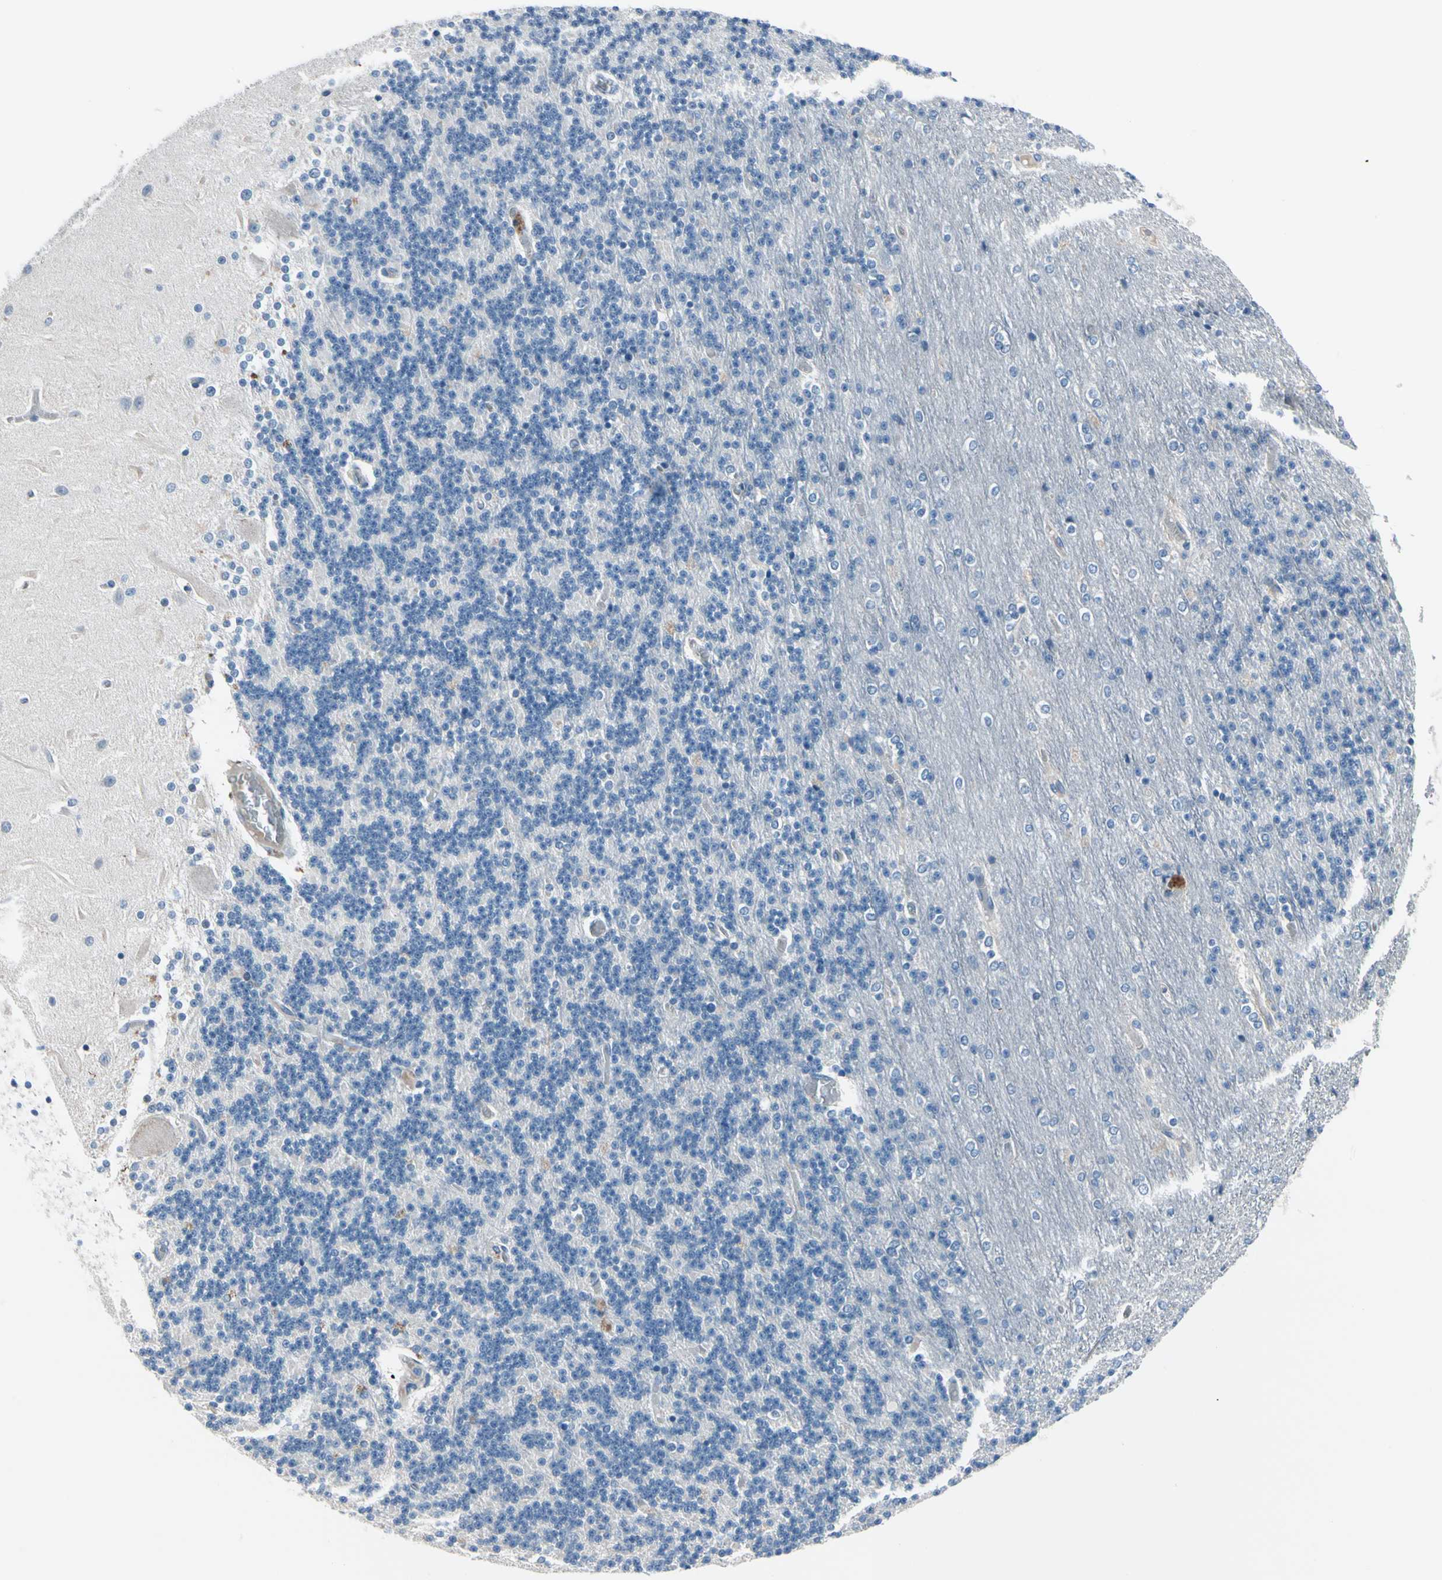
{"staining": {"intensity": "negative", "quantity": "none", "location": "none"}, "tissue": "cerebellum", "cell_type": "Cells in granular layer", "image_type": "normal", "snomed": [{"axis": "morphology", "description": "Normal tissue, NOS"}, {"axis": "topography", "description": "Cerebellum"}], "caption": "Immunohistochemistry (IHC) of normal cerebellum shows no positivity in cells in granular layer.", "gene": "PGR", "patient": {"sex": "female", "age": 54}}